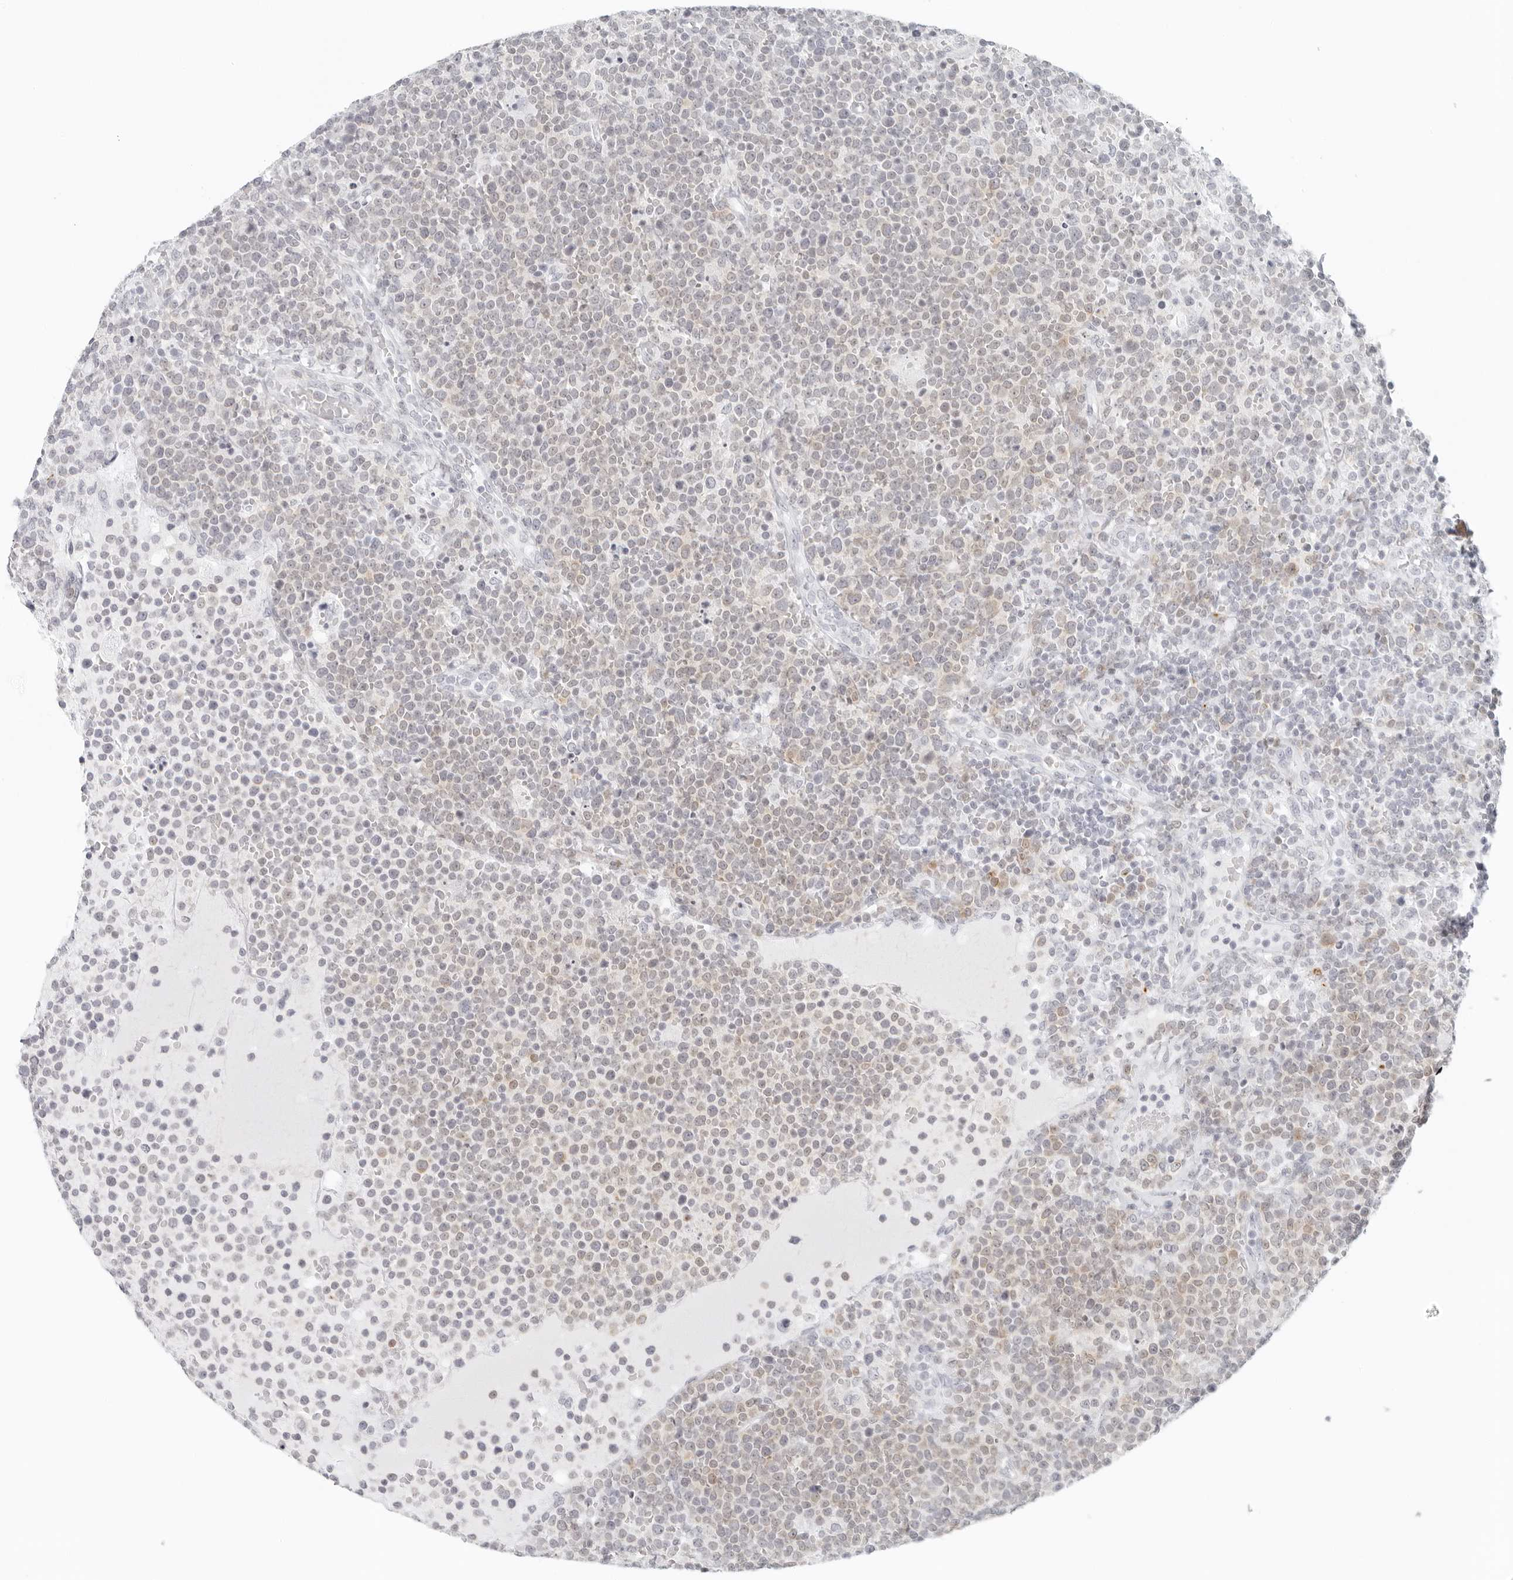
{"staining": {"intensity": "weak", "quantity": "<25%", "location": "cytoplasmic/membranous"}, "tissue": "lymphoma", "cell_type": "Tumor cells", "image_type": "cancer", "snomed": [{"axis": "morphology", "description": "Malignant lymphoma, non-Hodgkin's type, High grade"}, {"axis": "topography", "description": "Lymph node"}], "caption": "Immunohistochemical staining of high-grade malignant lymphoma, non-Hodgkin's type exhibits no significant expression in tumor cells. Brightfield microscopy of immunohistochemistry (IHC) stained with DAB (3,3'-diaminobenzidine) (brown) and hematoxylin (blue), captured at high magnification.", "gene": "RPS6KC1", "patient": {"sex": "male", "age": 61}}